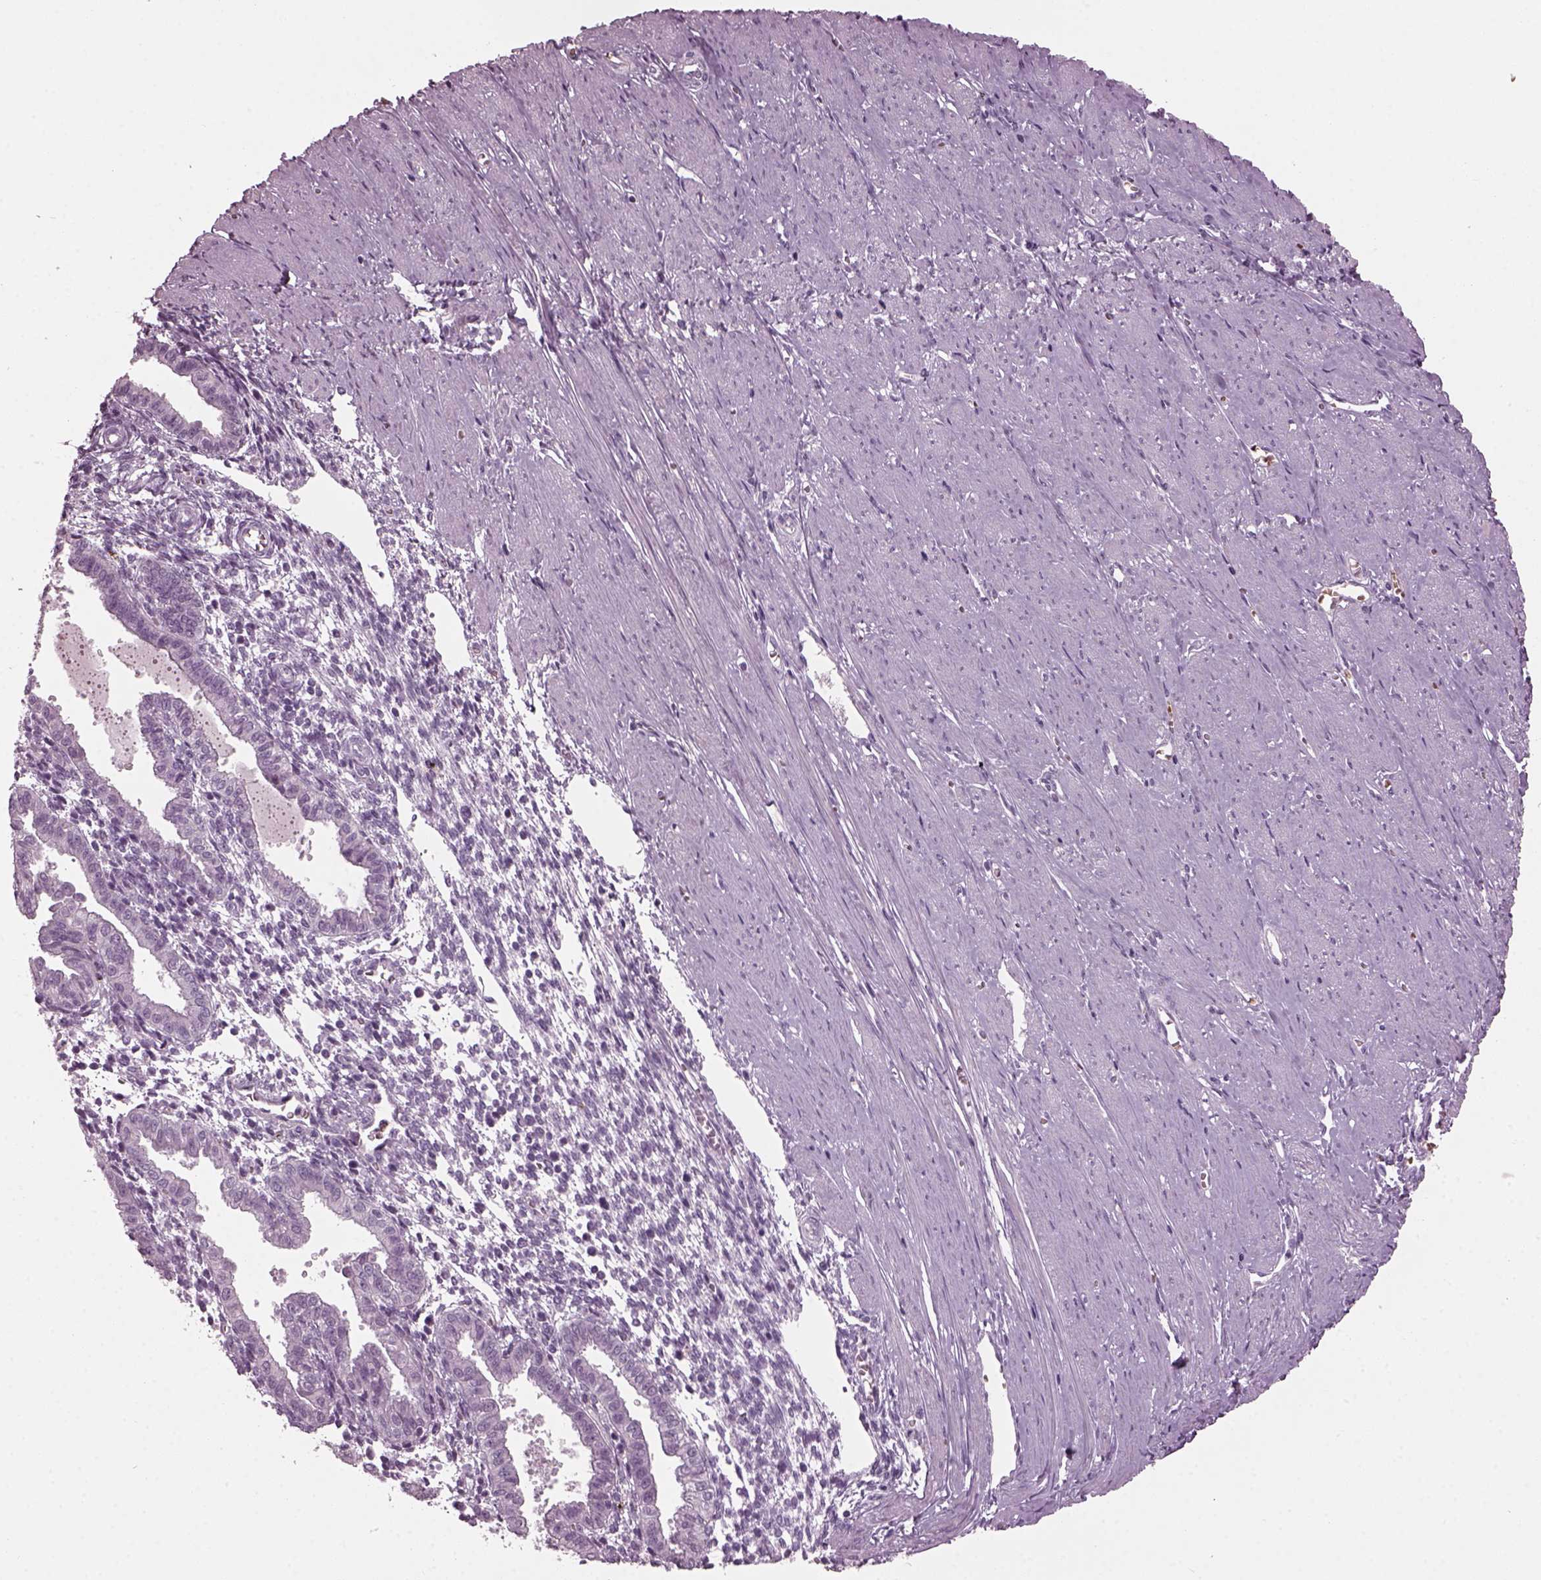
{"staining": {"intensity": "negative", "quantity": "none", "location": "none"}, "tissue": "endometrium", "cell_type": "Cells in endometrial stroma", "image_type": "normal", "snomed": [{"axis": "morphology", "description": "Normal tissue, NOS"}, {"axis": "topography", "description": "Endometrium"}], "caption": "Cells in endometrial stroma show no significant positivity in normal endometrium.", "gene": "DPYSL5", "patient": {"sex": "female", "age": 37}}